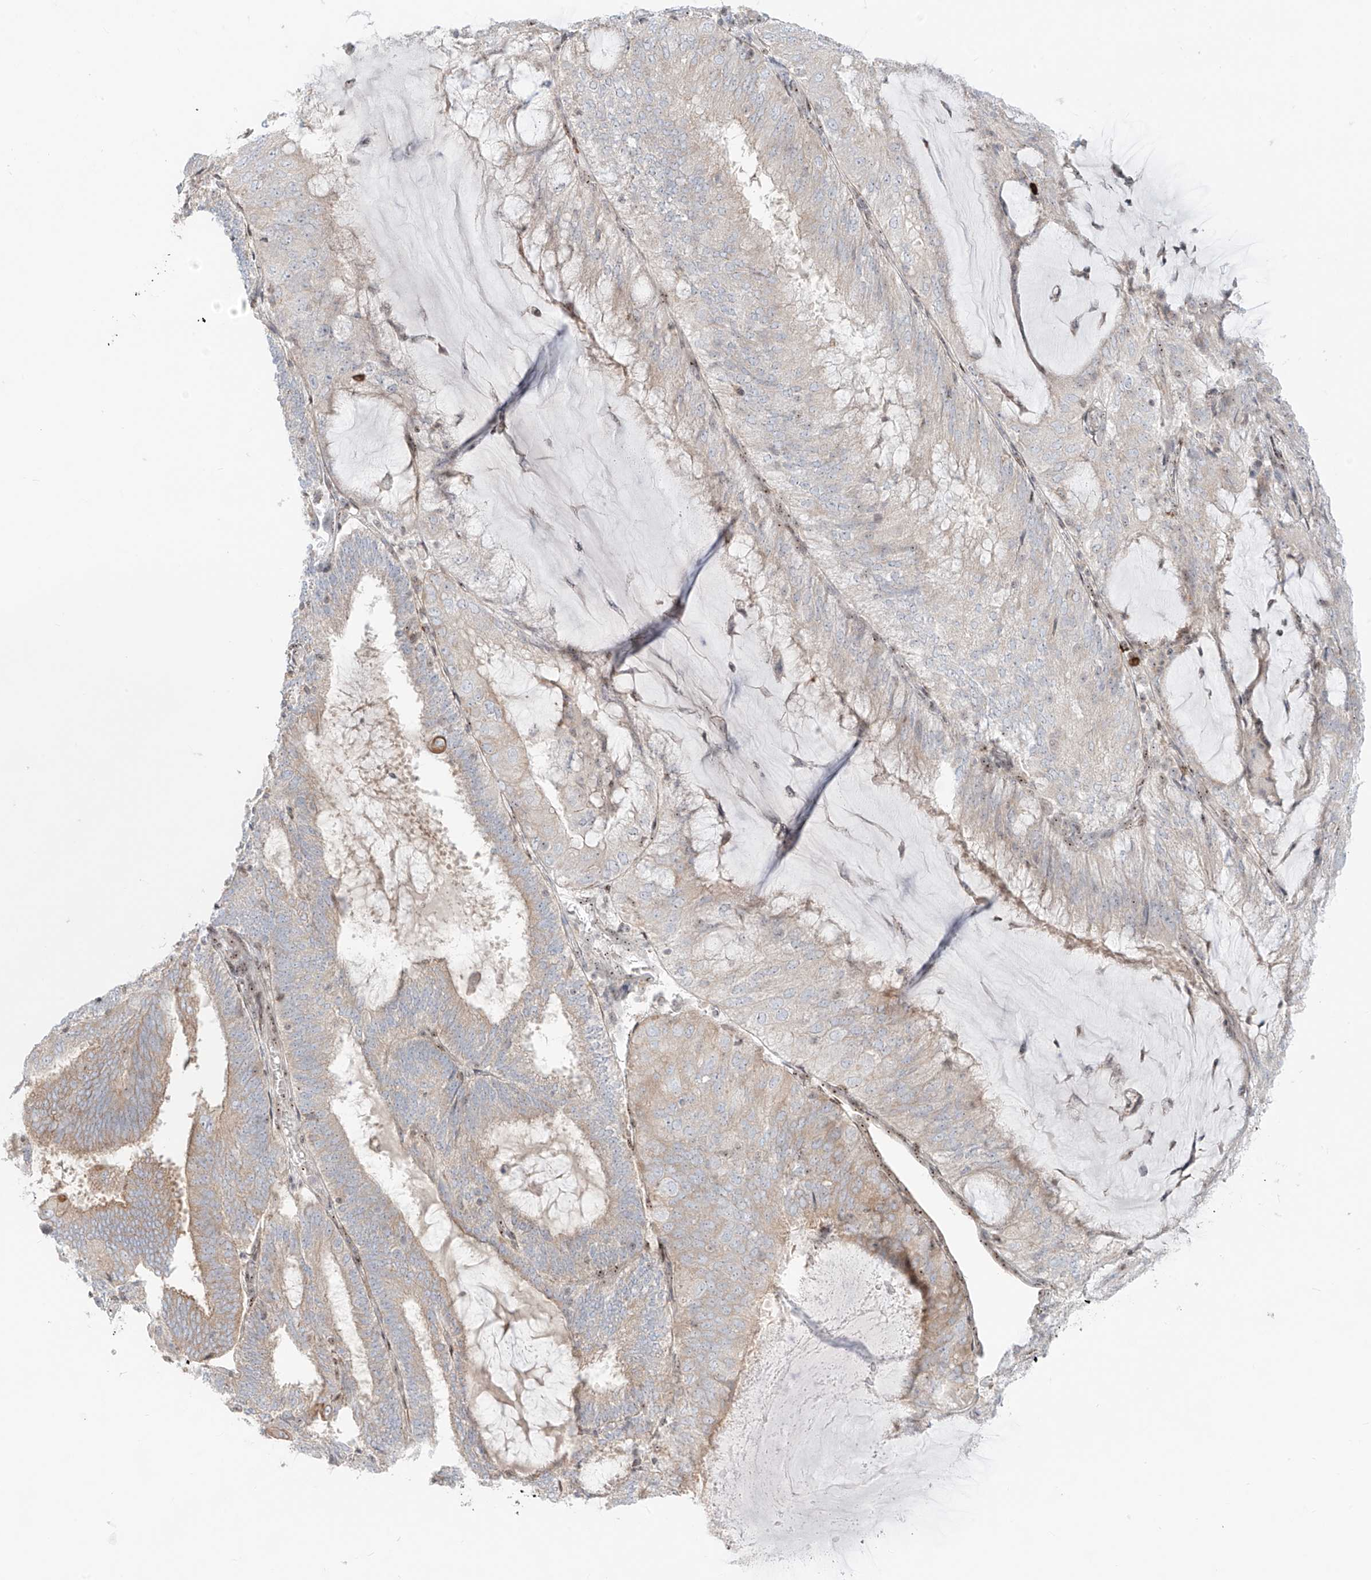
{"staining": {"intensity": "weak", "quantity": "<25%", "location": "cytoplasmic/membranous"}, "tissue": "endometrial cancer", "cell_type": "Tumor cells", "image_type": "cancer", "snomed": [{"axis": "morphology", "description": "Adenocarcinoma, NOS"}, {"axis": "topography", "description": "Endometrium"}], "caption": "A high-resolution histopathology image shows immunohistochemistry staining of endometrial cancer (adenocarcinoma), which shows no significant staining in tumor cells.", "gene": "ZNF512", "patient": {"sex": "female", "age": 81}}